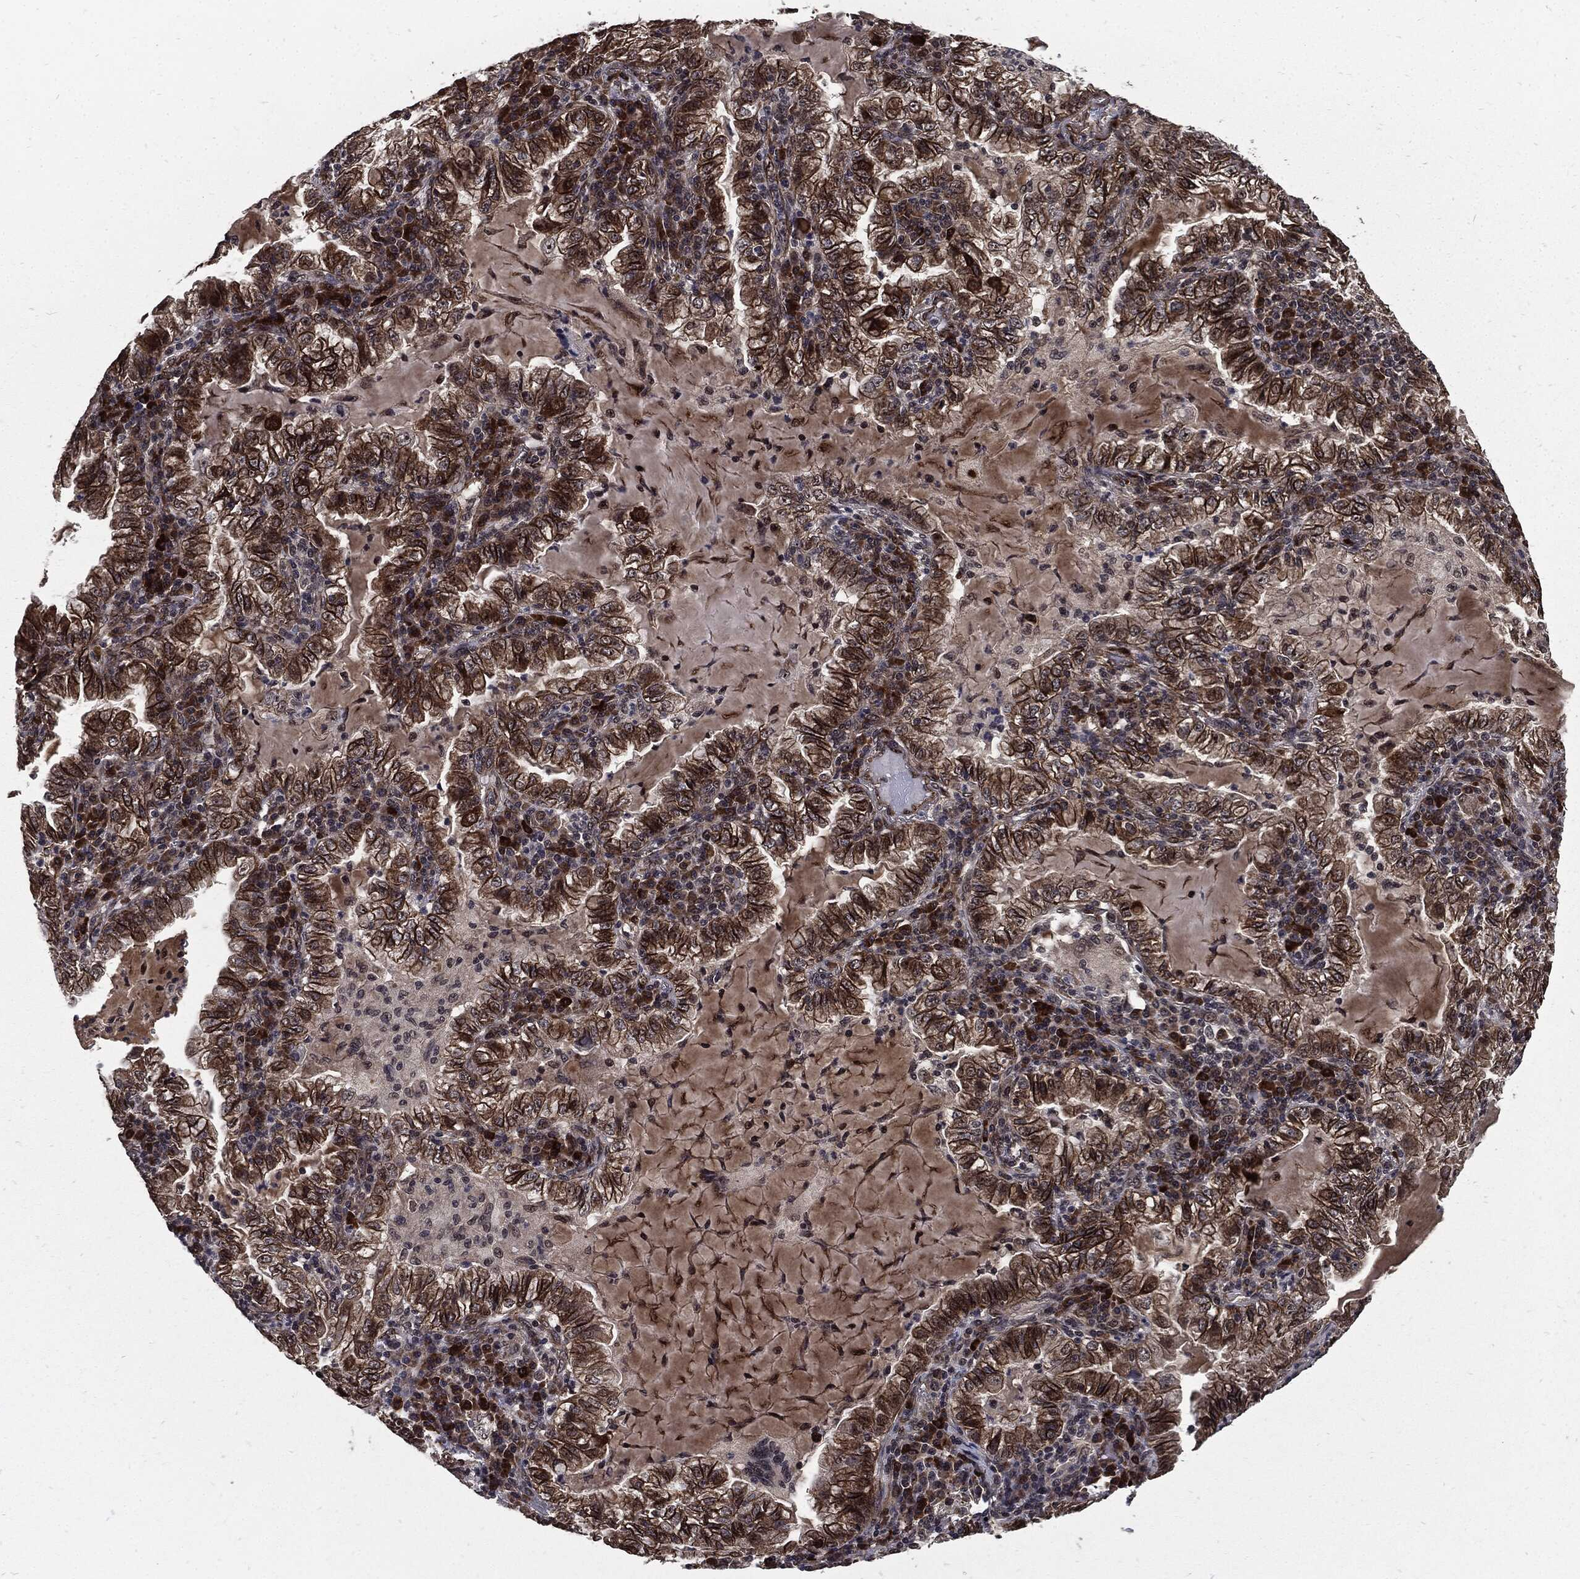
{"staining": {"intensity": "strong", "quantity": ">75%", "location": "cytoplasmic/membranous"}, "tissue": "lung cancer", "cell_type": "Tumor cells", "image_type": "cancer", "snomed": [{"axis": "morphology", "description": "Adenocarcinoma, NOS"}, {"axis": "topography", "description": "Lung"}], "caption": "Immunohistochemical staining of human lung cancer shows high levels of strong cytoplasmic/membranous staining in approximately >75% of tumor cells. The protein is shown in brown color, while the nuclei are stained blue.", "gene": "PTPA", "patient": {"sex": "female", "age": 73}}